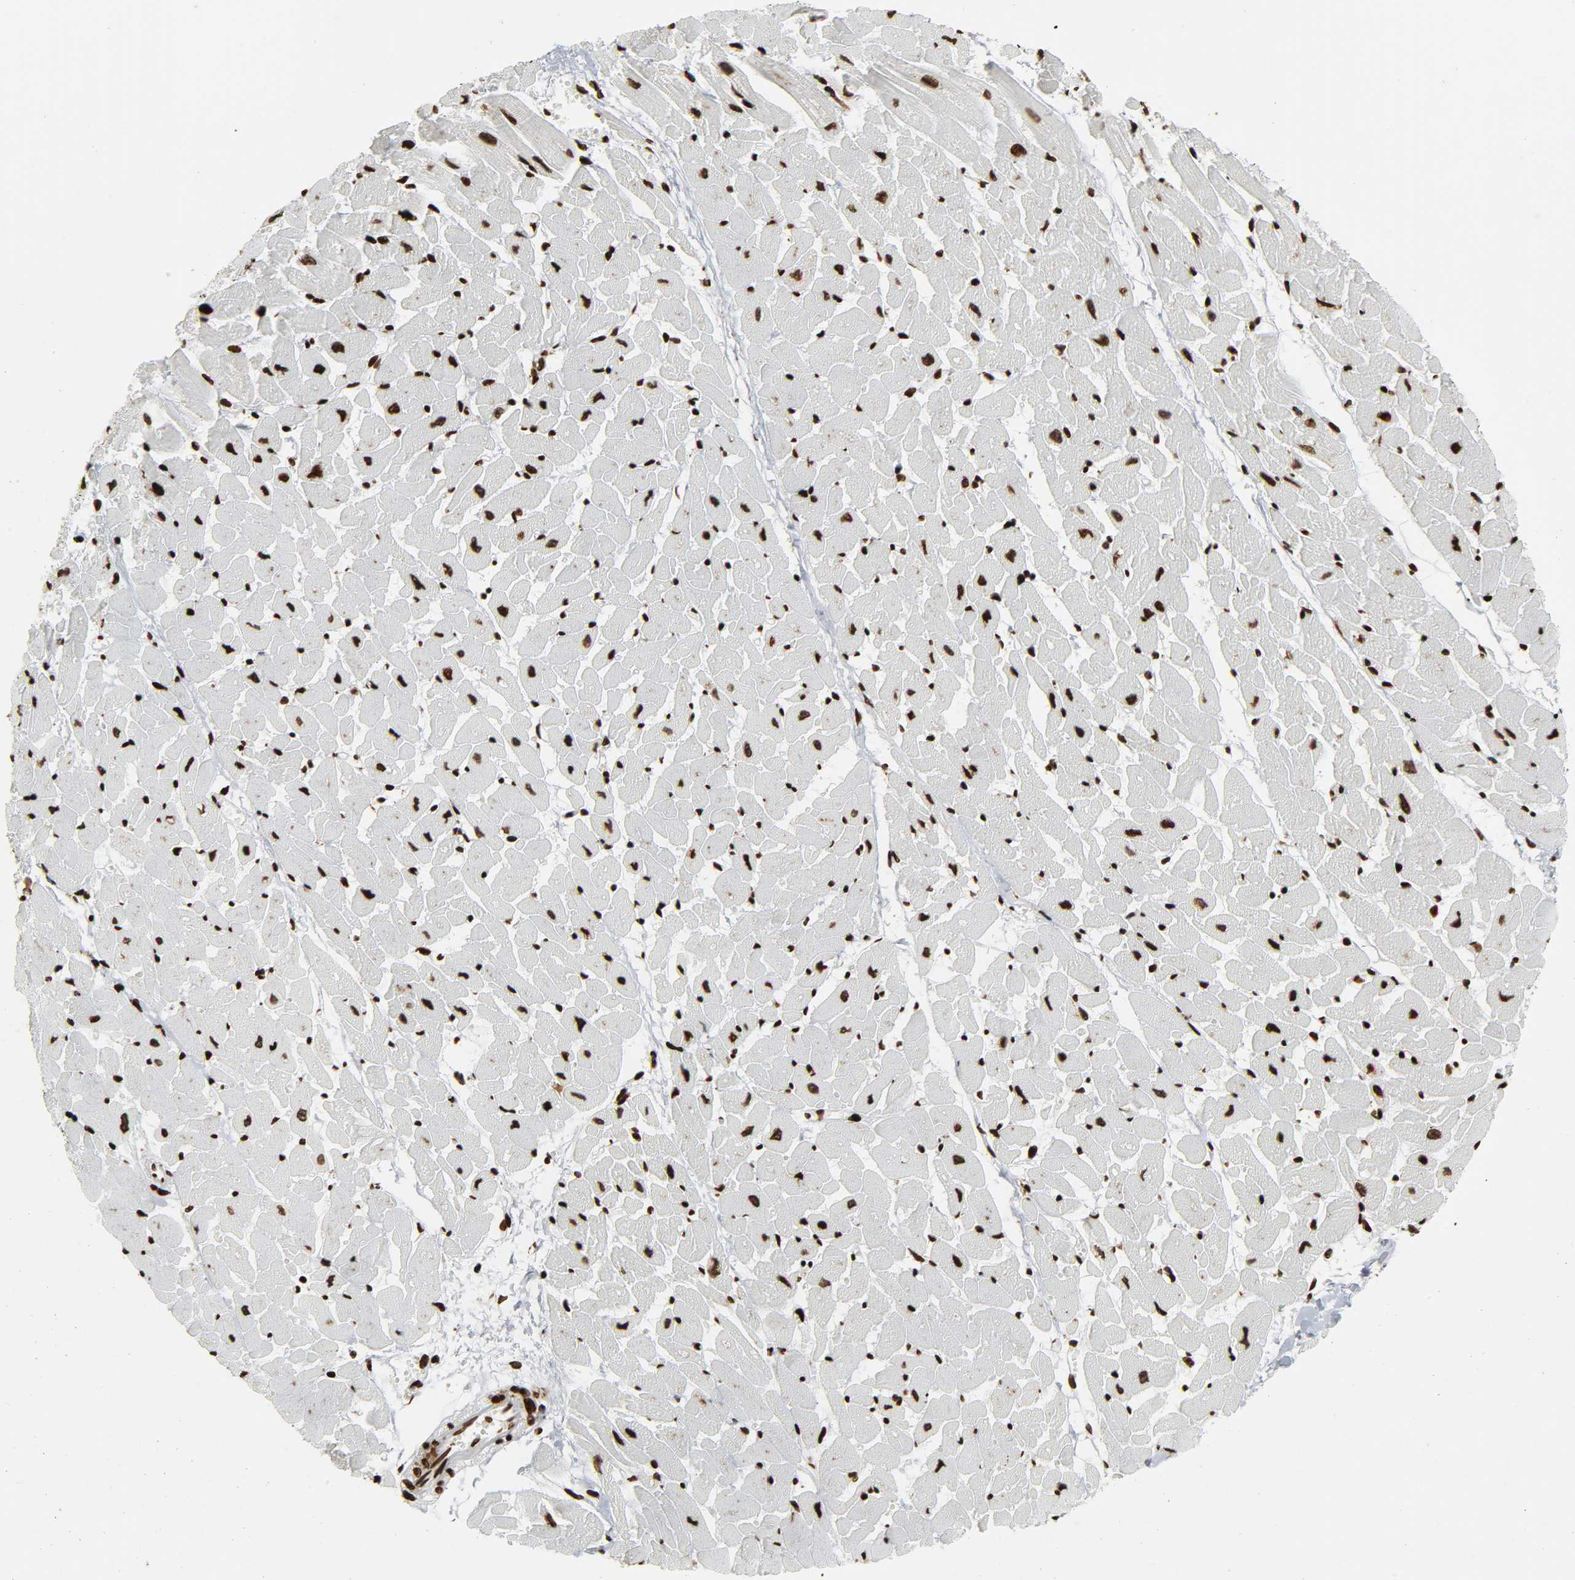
{"staining": {"intensity": "strong", "quantity": ">75%", "location": "nuclear"}, "tissue": "heart muscle", "cell_type": "Cardiomyocytes", "image_type": "normal", "snomed": [{"axis": "morphology", "description": "Normal tissue, NOS"}, {"axis": "topography", "description": "Heart"}], "caption": "A brown stain shows strong nuclear staining of a protein in cardiomyocytes of benign heart muscle. (IHC, brightfield microscopy, high magnification).", "gene": "RXRA", "patient": {"sex": "female", "age": 19}}